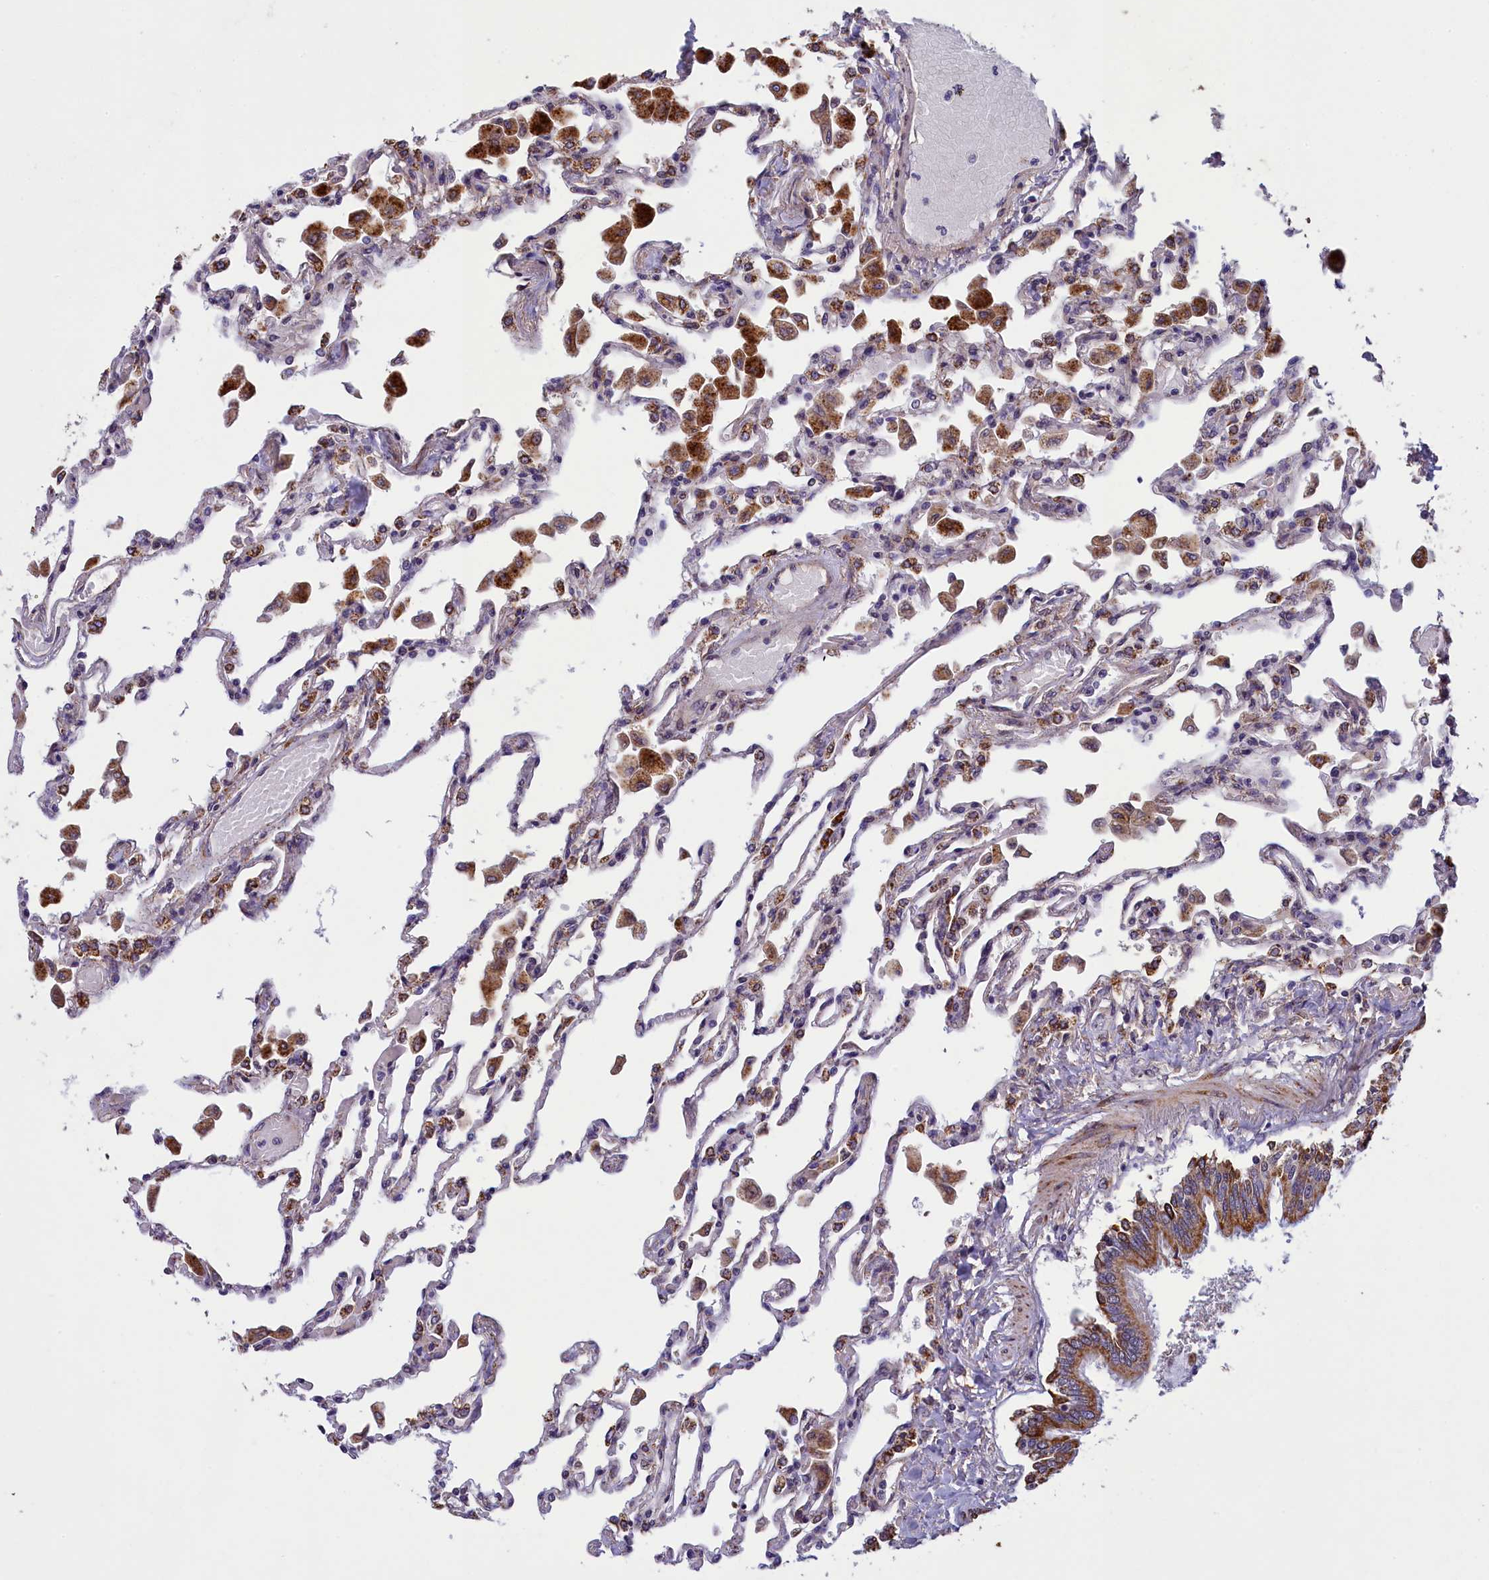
{"staining": {"intensity": "moderate", "quantity": "<25%", "location": "cytoplasmic/membranous"}, "tissue": "lung", "cell_type": "Alveolar cells", "image_type": "normal", "snomed": [{"axis": "morphology", "description": "Normal tissue, NOS"}, {"axis": "topography", "description": "Bronchus"}, {"axis": "topography", "description": "Lung"}], "caption": "Moderate cytoplasmic/membranous expression is present in approximately <25% of alveolar cells in unremarkable lung. Nuclei are stained in blue.", "gene": "ACAD8", "patient": {"sex": "female", "age": 49}}